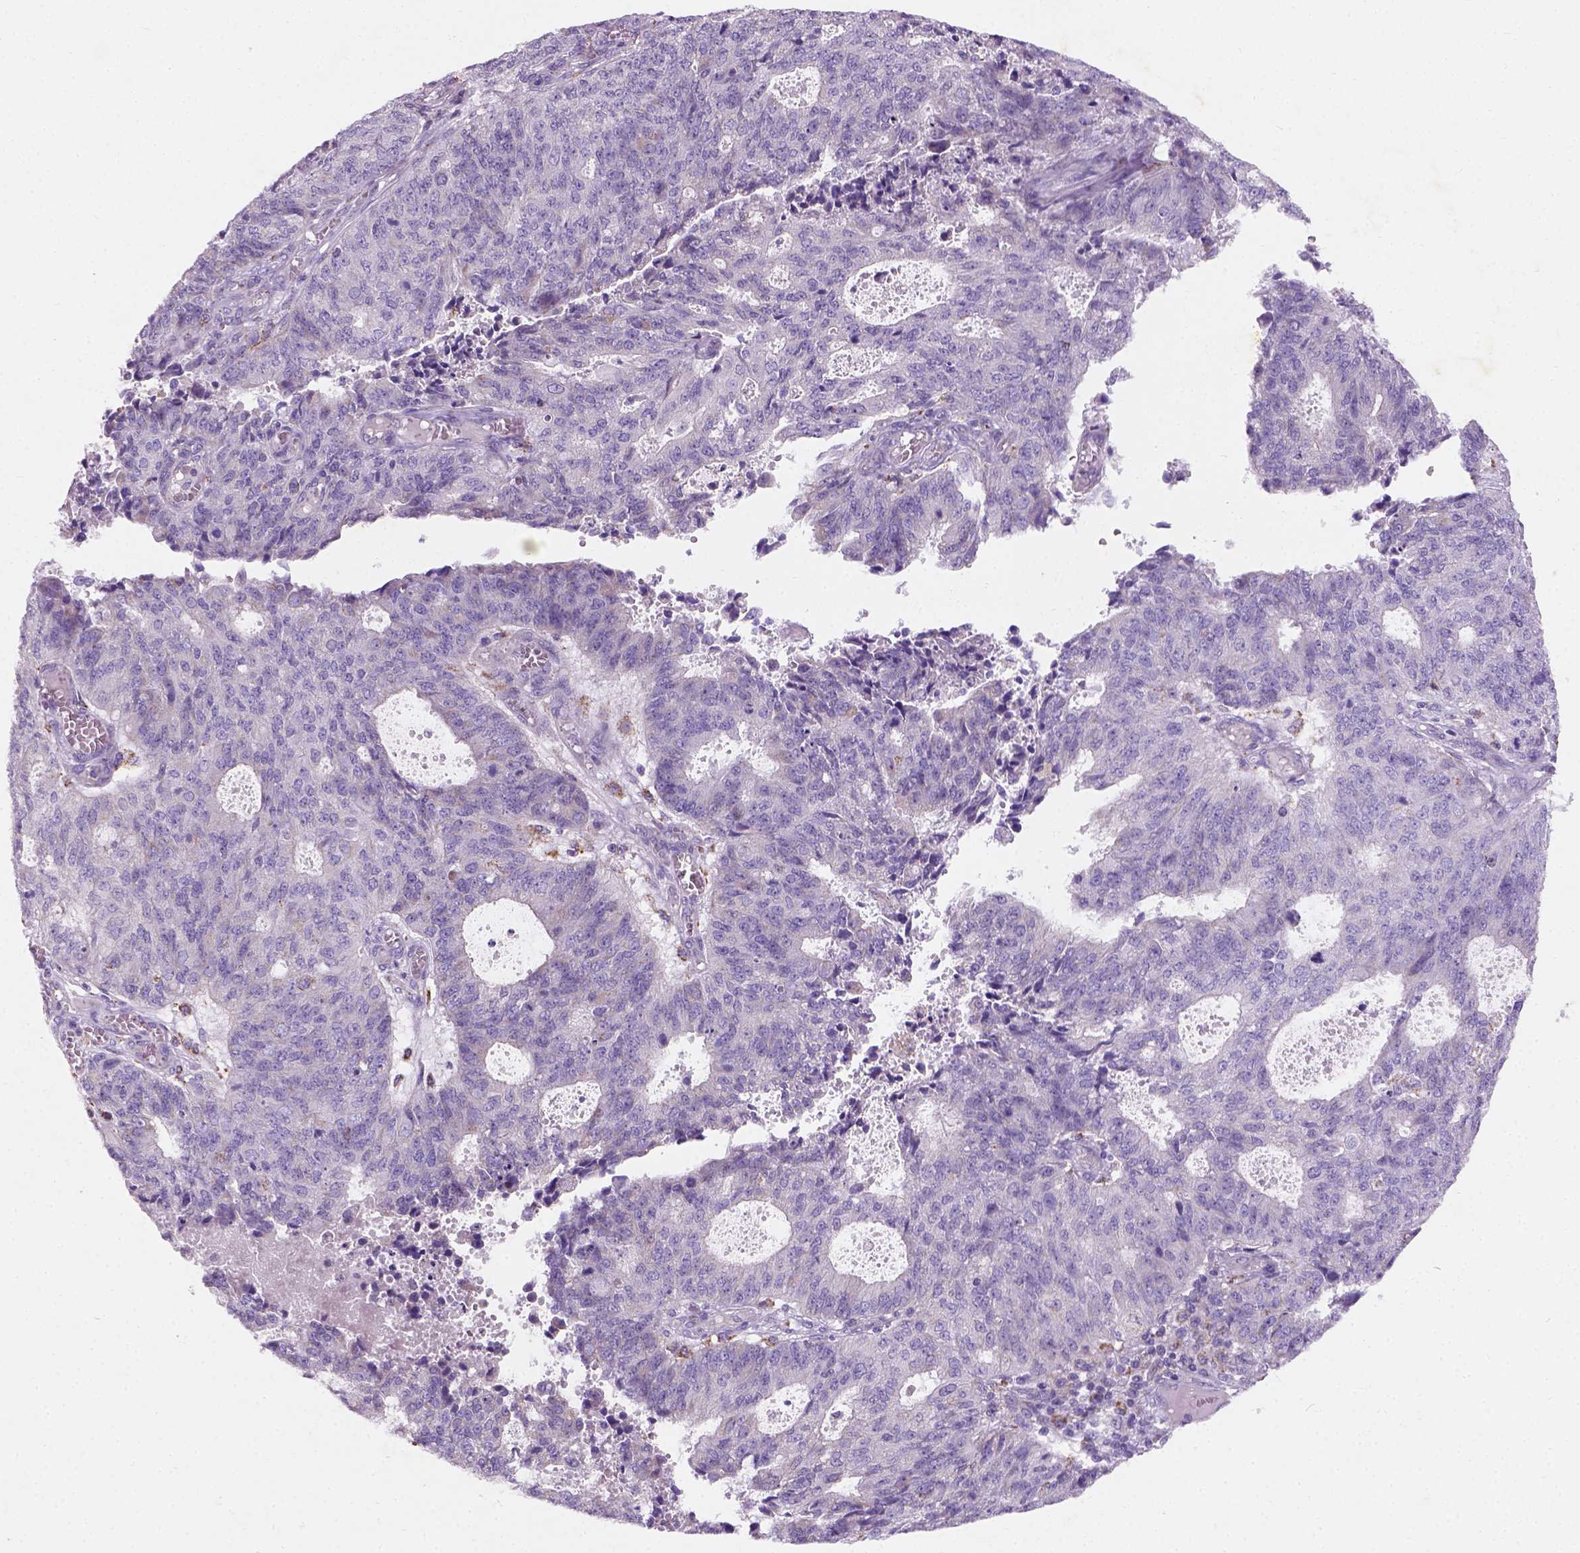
{"staining": {"intensity": "negative", "quantity": "none", "location": "none"}, "tissue": "endometrial cancer", "cell_type": "Tumor cells", "image_type": "cancer", "snomed": [{"axis": "morphology", "description": "Adenocarcinoma, NOS"}, {"axis": "topography", "description": "Endometrium"}], "caption": "This is a micrograph of immunohistochemistry staining of endometrial adenocarcinoma, which shows no positivity in tumor cells. (DAB (3,3'-diaminobenzidine) immunohistochemistry visualized using brightfield microscopy, high magnification).", "gene": "CHODL", "patient": {"sex": "female", "age": 82}}